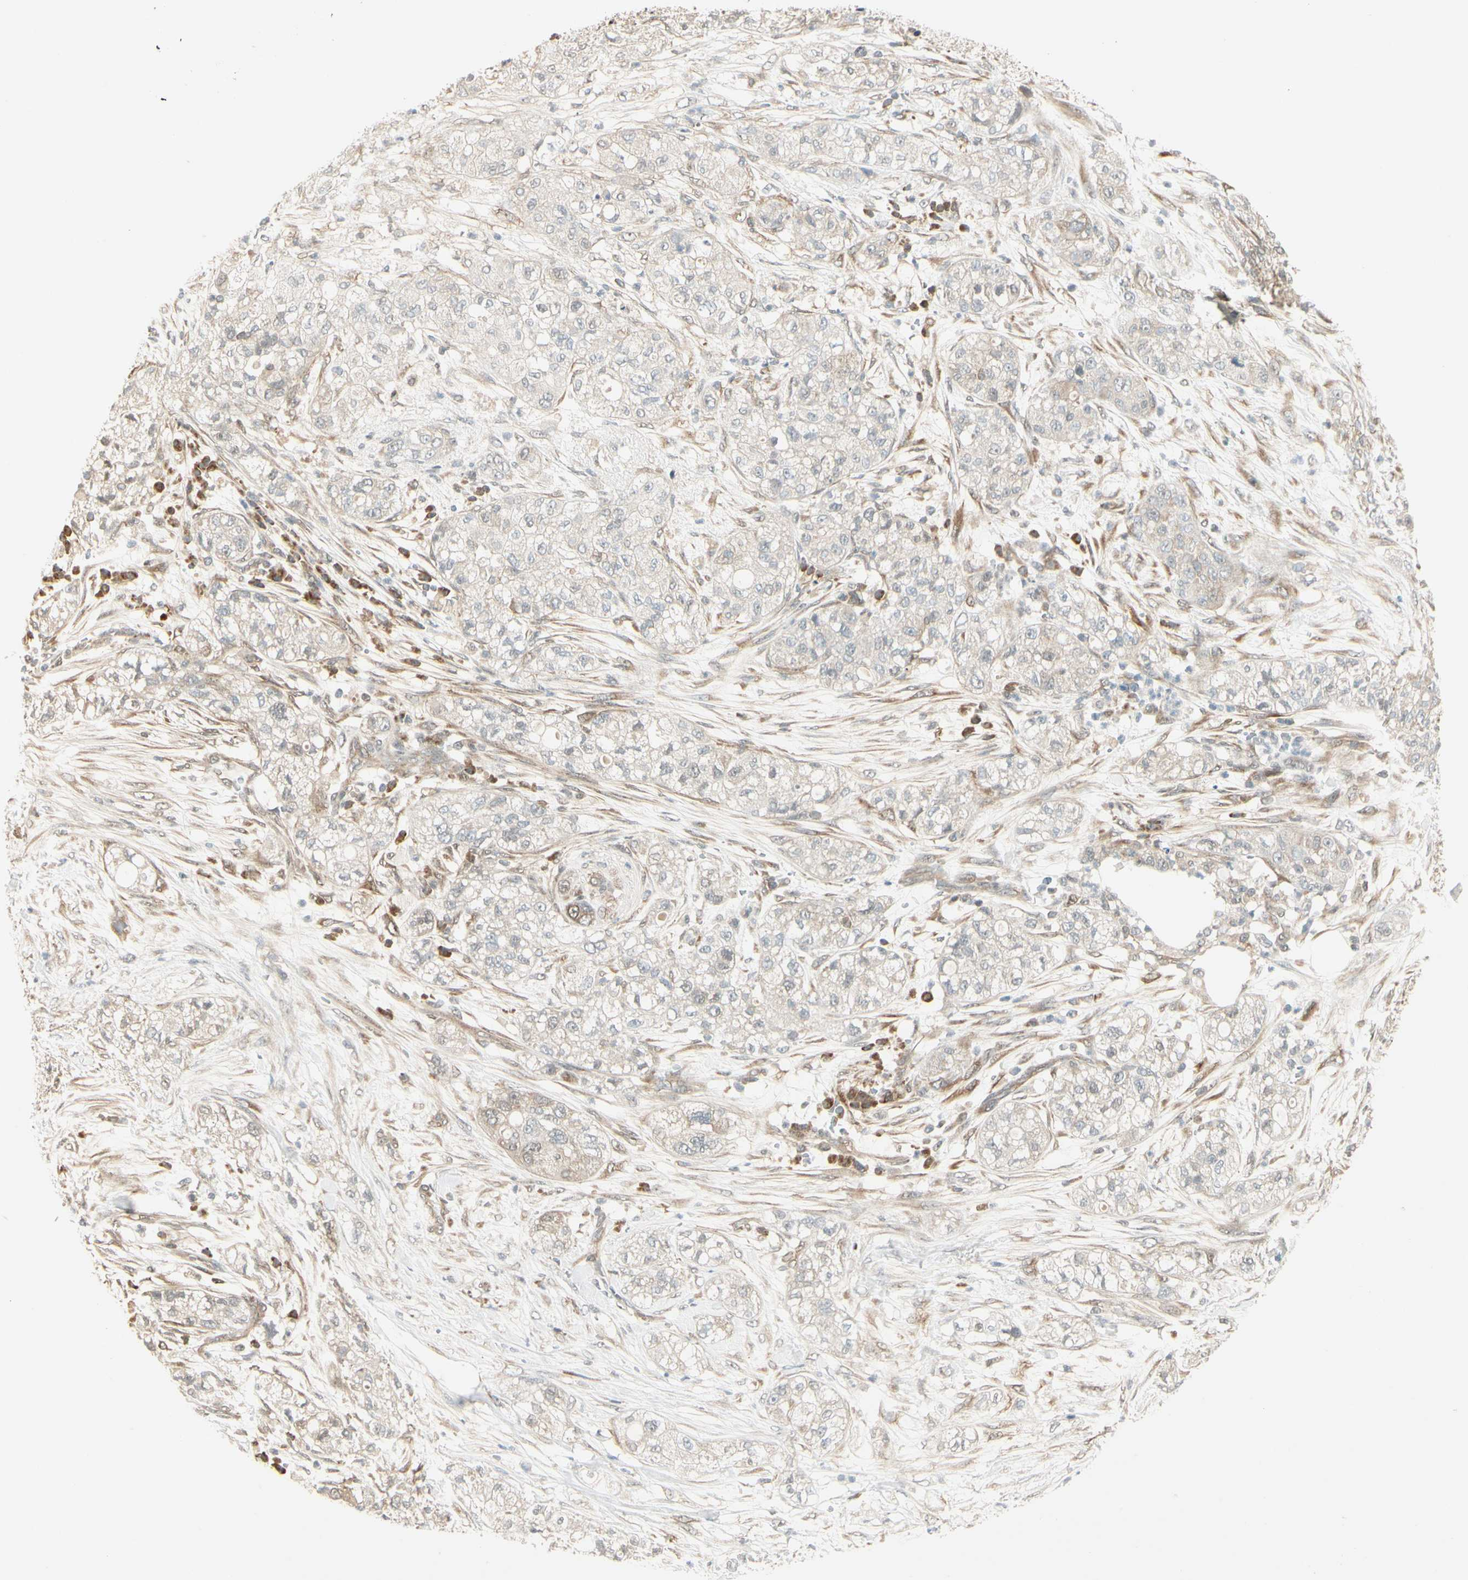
{"staining": {"intensity": "negative", "quantity": "none", "location": "none"}, "tissue": "pancreatic cancer", "cell_type": "Tumor cells", "image_type": "cancer", "snomed": [{"axis": "morphology", "description": "Adenocarcinoma, NOS"}, {"axis": "topography", "description": "Pancreas"}], "caption": "Tumor cells show no significant protein expression in adenocarcinoma (pancreatic). (DAB IHC, high magnification).", "gene": "IPO5", "patient": {"sex": "female", "age": 78}}